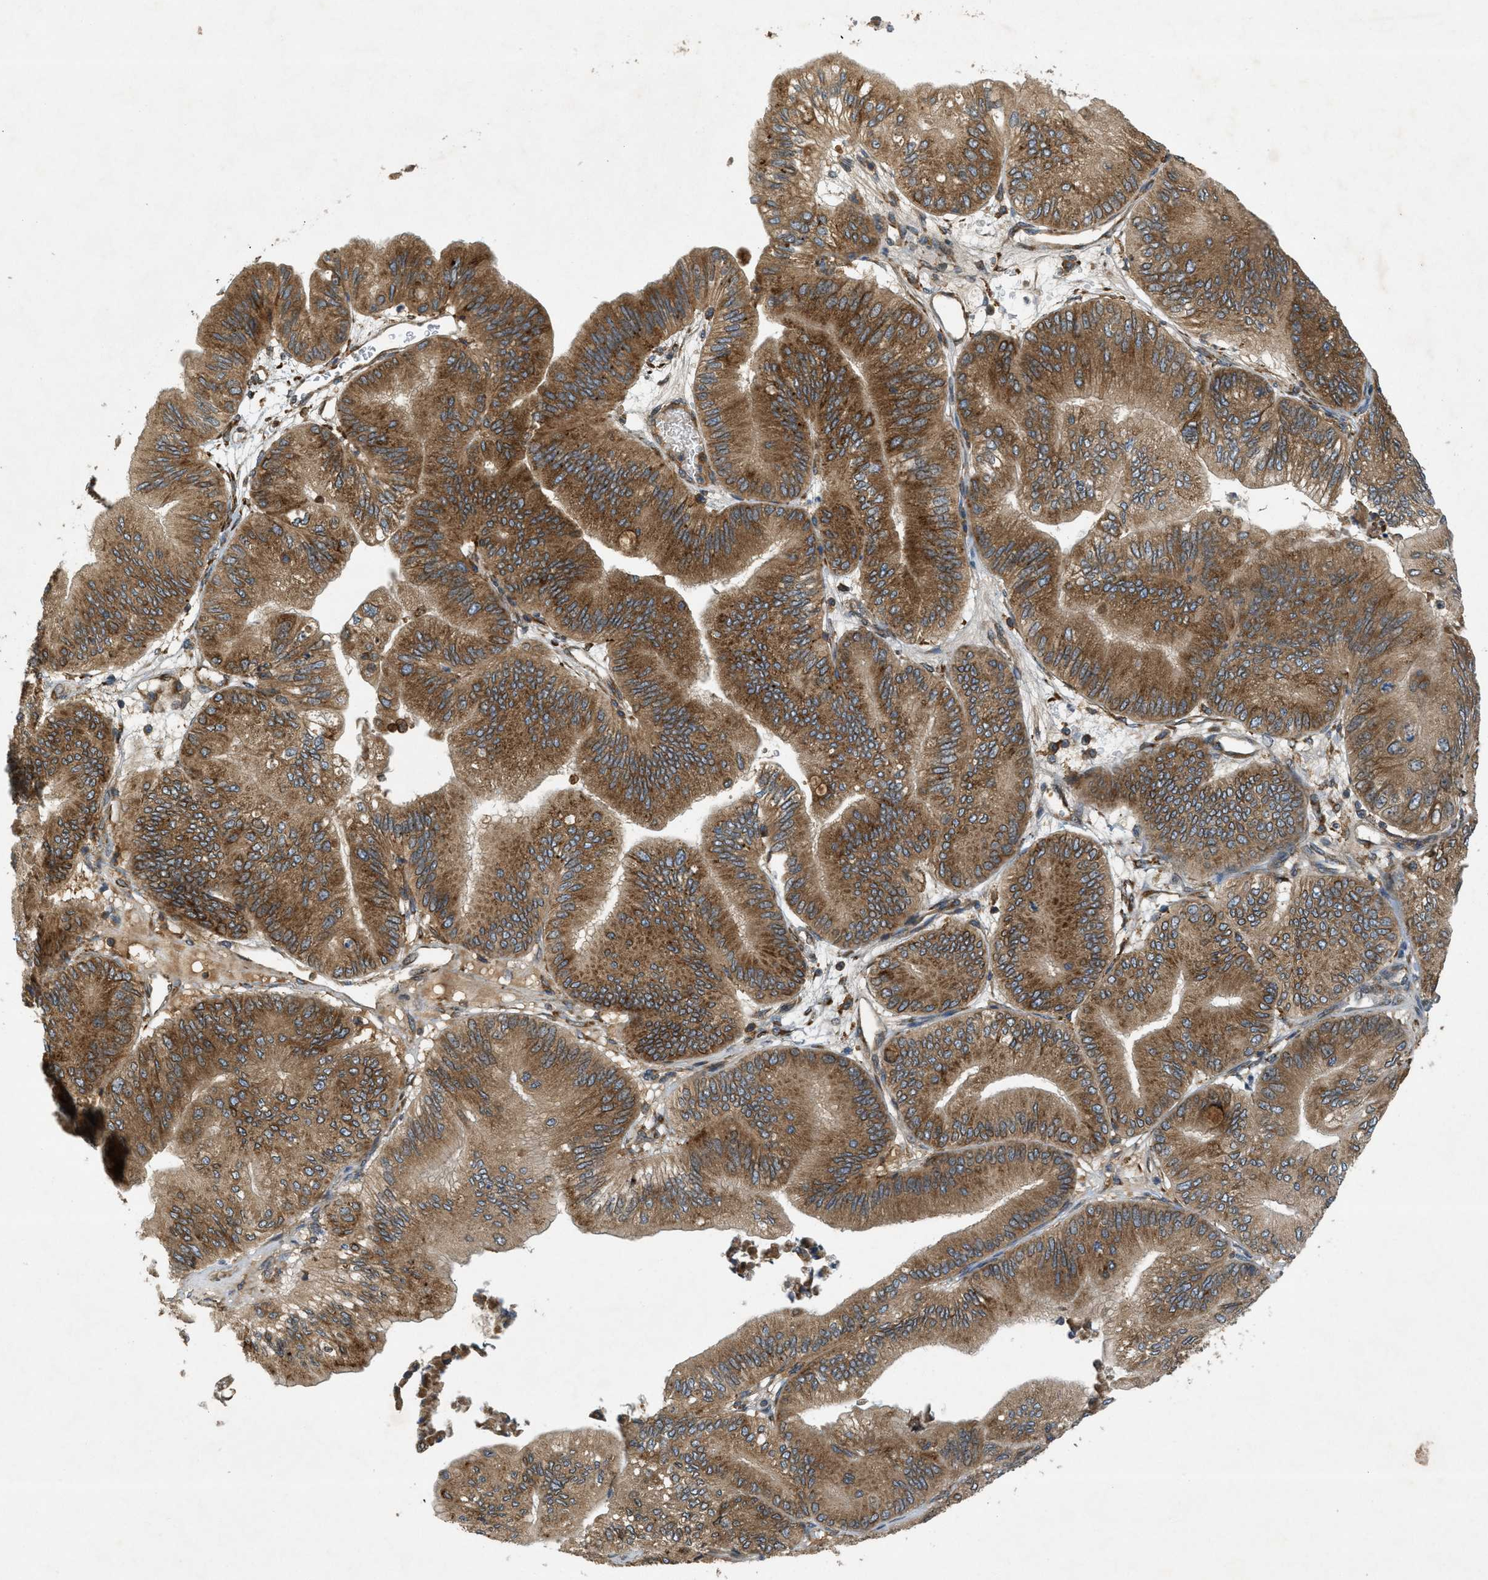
{"staining": {"intensity": "moderate", "quantity": ">75%", "location": "cytoplasmic/membranous"}, "tissue": "ovarian cancer", "cell_type": "Tumor cells", "image_type": "cancer", "snomed": [{"axis": "morphology", "description": "Cystadenocarcinoma, mucinous, NOS"}, {"axis": "topography", "description": "Ovary"}], "caption": "The micrograph shows a brown stain indicating the presence of a protein in the cytoplasmic/membranous of tumor cells in mucinous cystadenocarcinoma (ovarian). The staining was performed using DAB (3,3'-diaminobenzidine) to visualize the protein expression in brown, while the nuclei were stained in blue with hematoxylin (Magnification: 20x).", "gene": "PCDH18", "patient": {"sex": "female", "age": 61}}